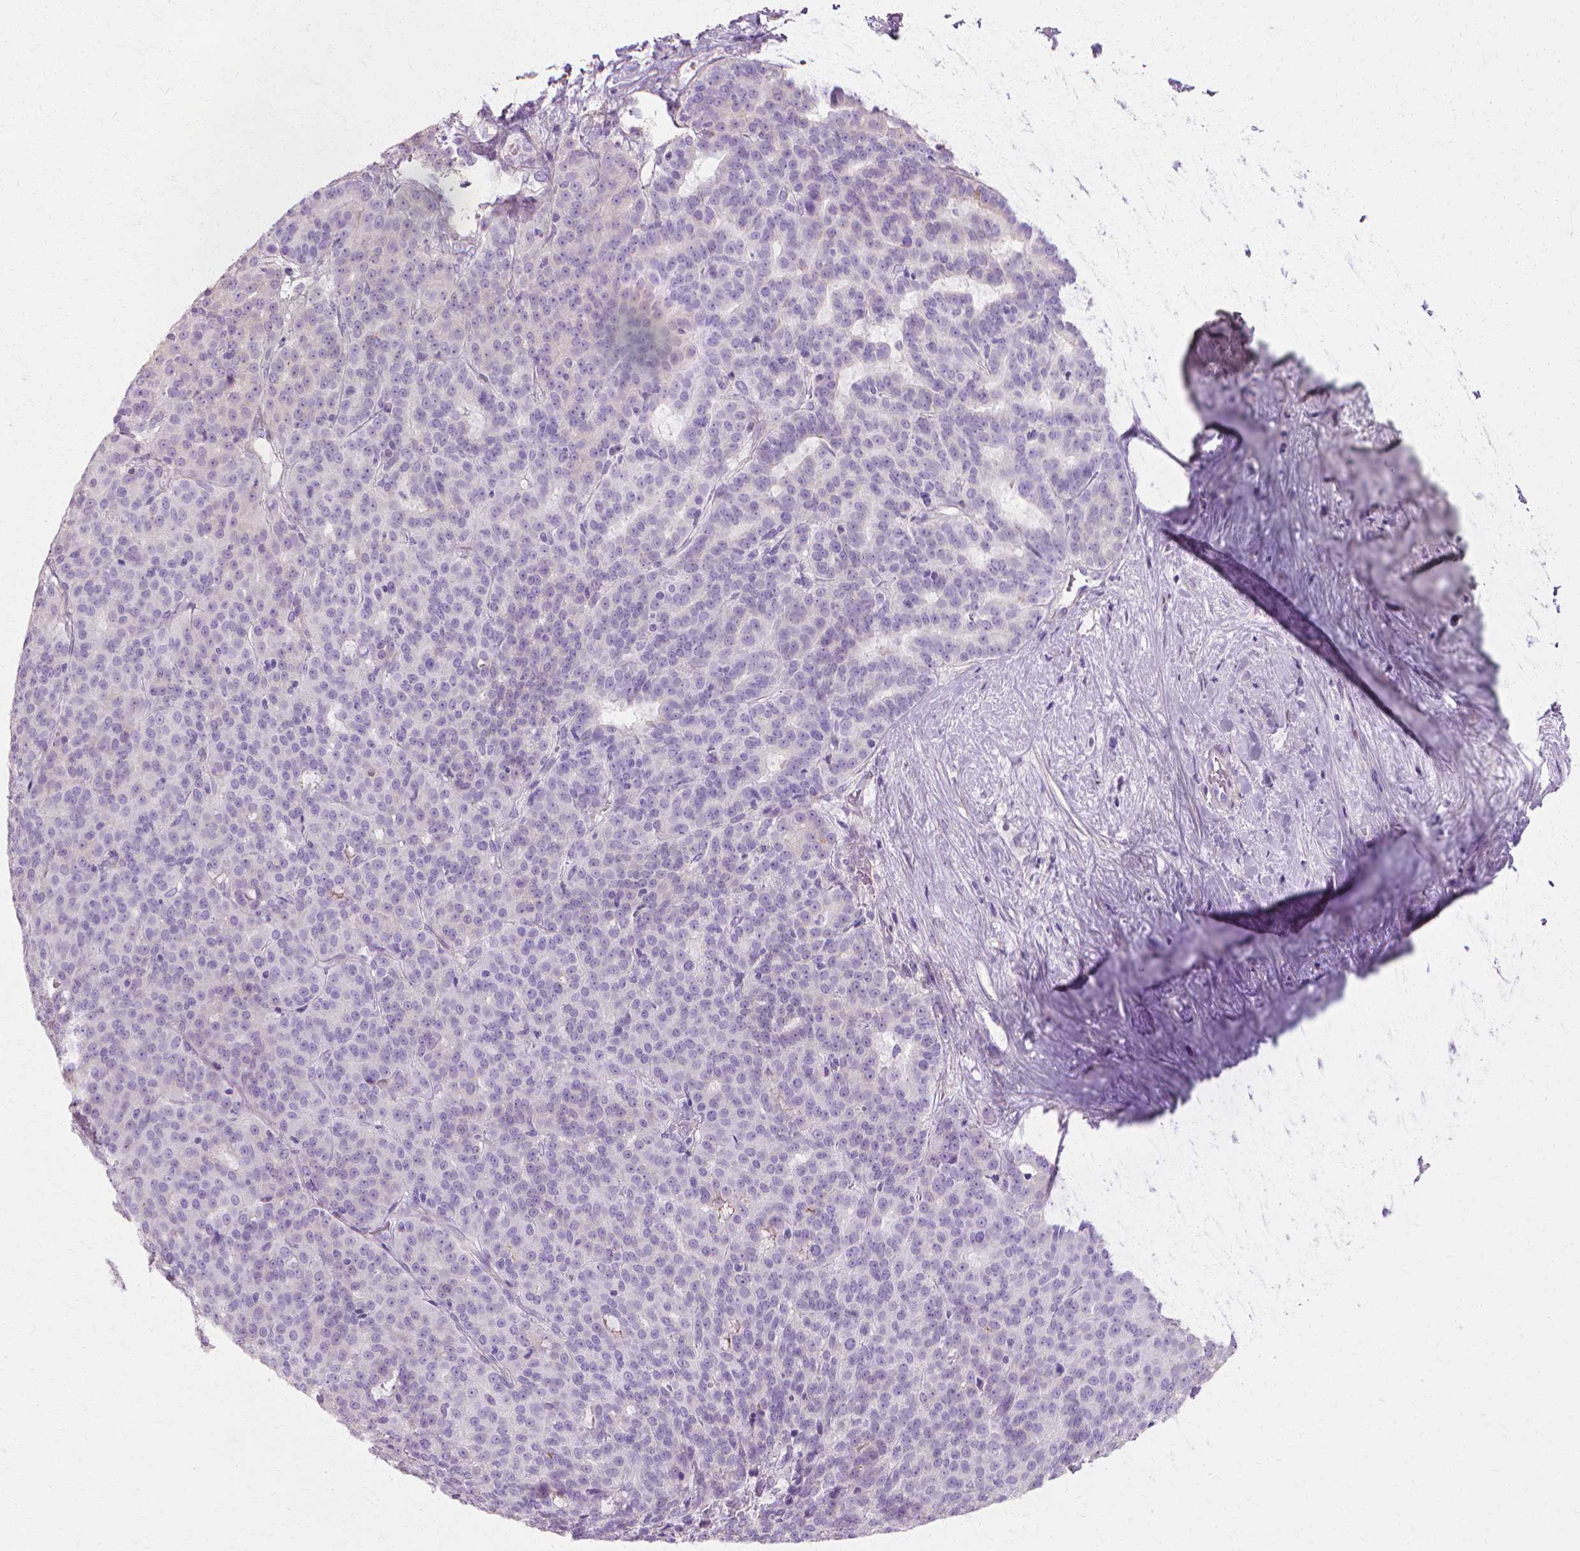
{"staining": {"intensity": "negative", "quantity": "none", "location": "none"}, "tissue": "liver cancer", "cell_type": "Tumor cells", "image_type": "cancer", "snomed": [{"axis": "morphology", "description": "Cholangiocarcinoma"}, {"axis": "topography", "description": "Liver"}], "caption": "This is an immunohistochemistry (IHC) micrograph of liver cancer. There is no staining in tumor cells.", "gene": "CFAP157", "patient": {"sex": "female", "age": 47}}